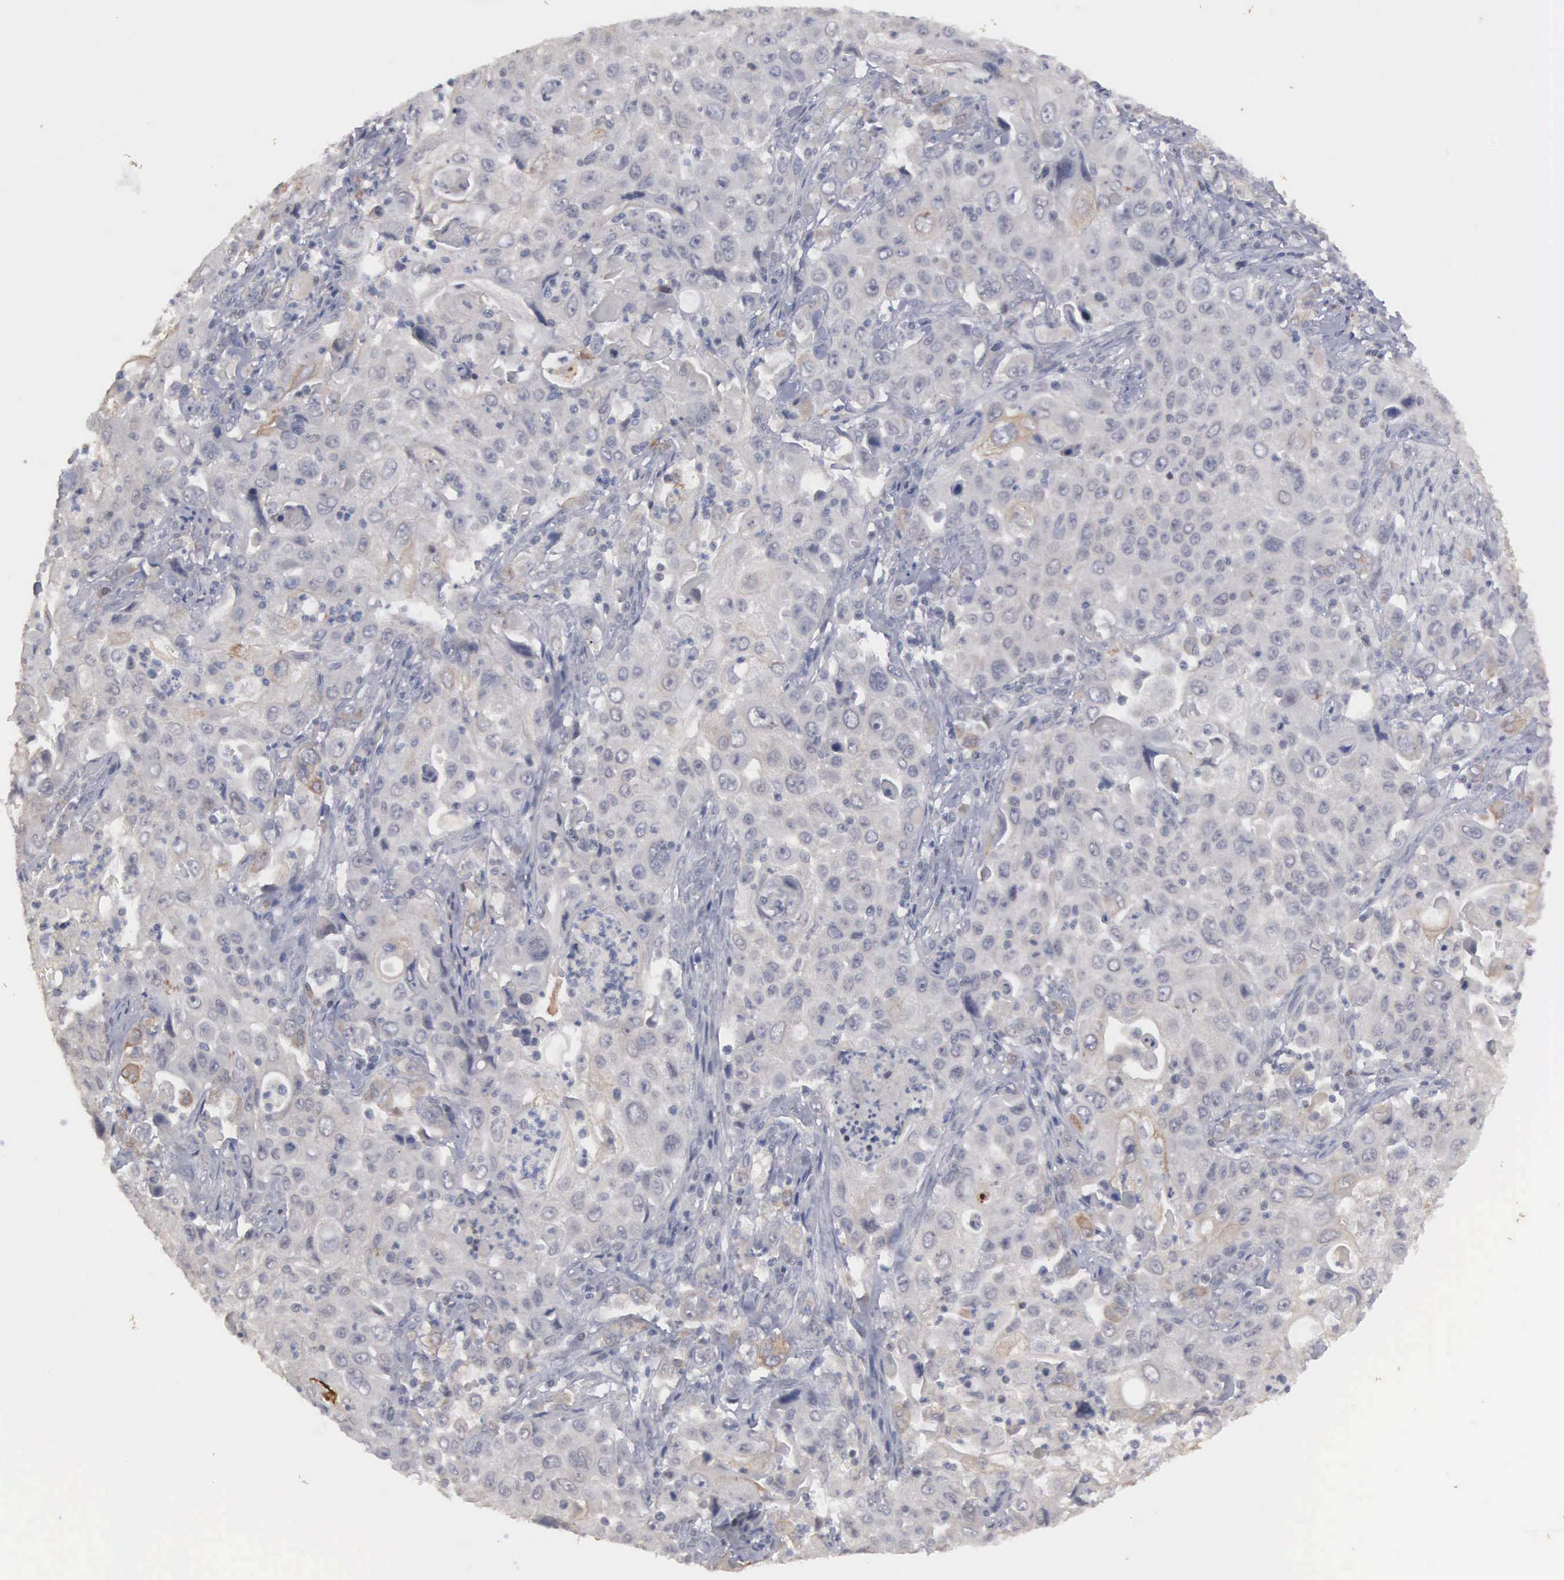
{"staining": {"intensity": "negative", "quantity": "none", "location": "none"}, "tissue": "pancreatic cancer", "cell_type": "Tumor cells", "image_type": "cancer", "snomed": [{"axis": "morphology", "description": "Adenocarcinoma, NOS"}, {"axis": "topography", "description": "Pancreas"}], "caption": "DAB immunohistochemical staining of human pancreatic cancer (adenocarcinoma) displays no significant staining in tumor cells. (DAB (3,3'-diaminobenzidine) IHC, high magnification).", "gene": "WDR89", "patient": {"sex": "male", "age": 70}}